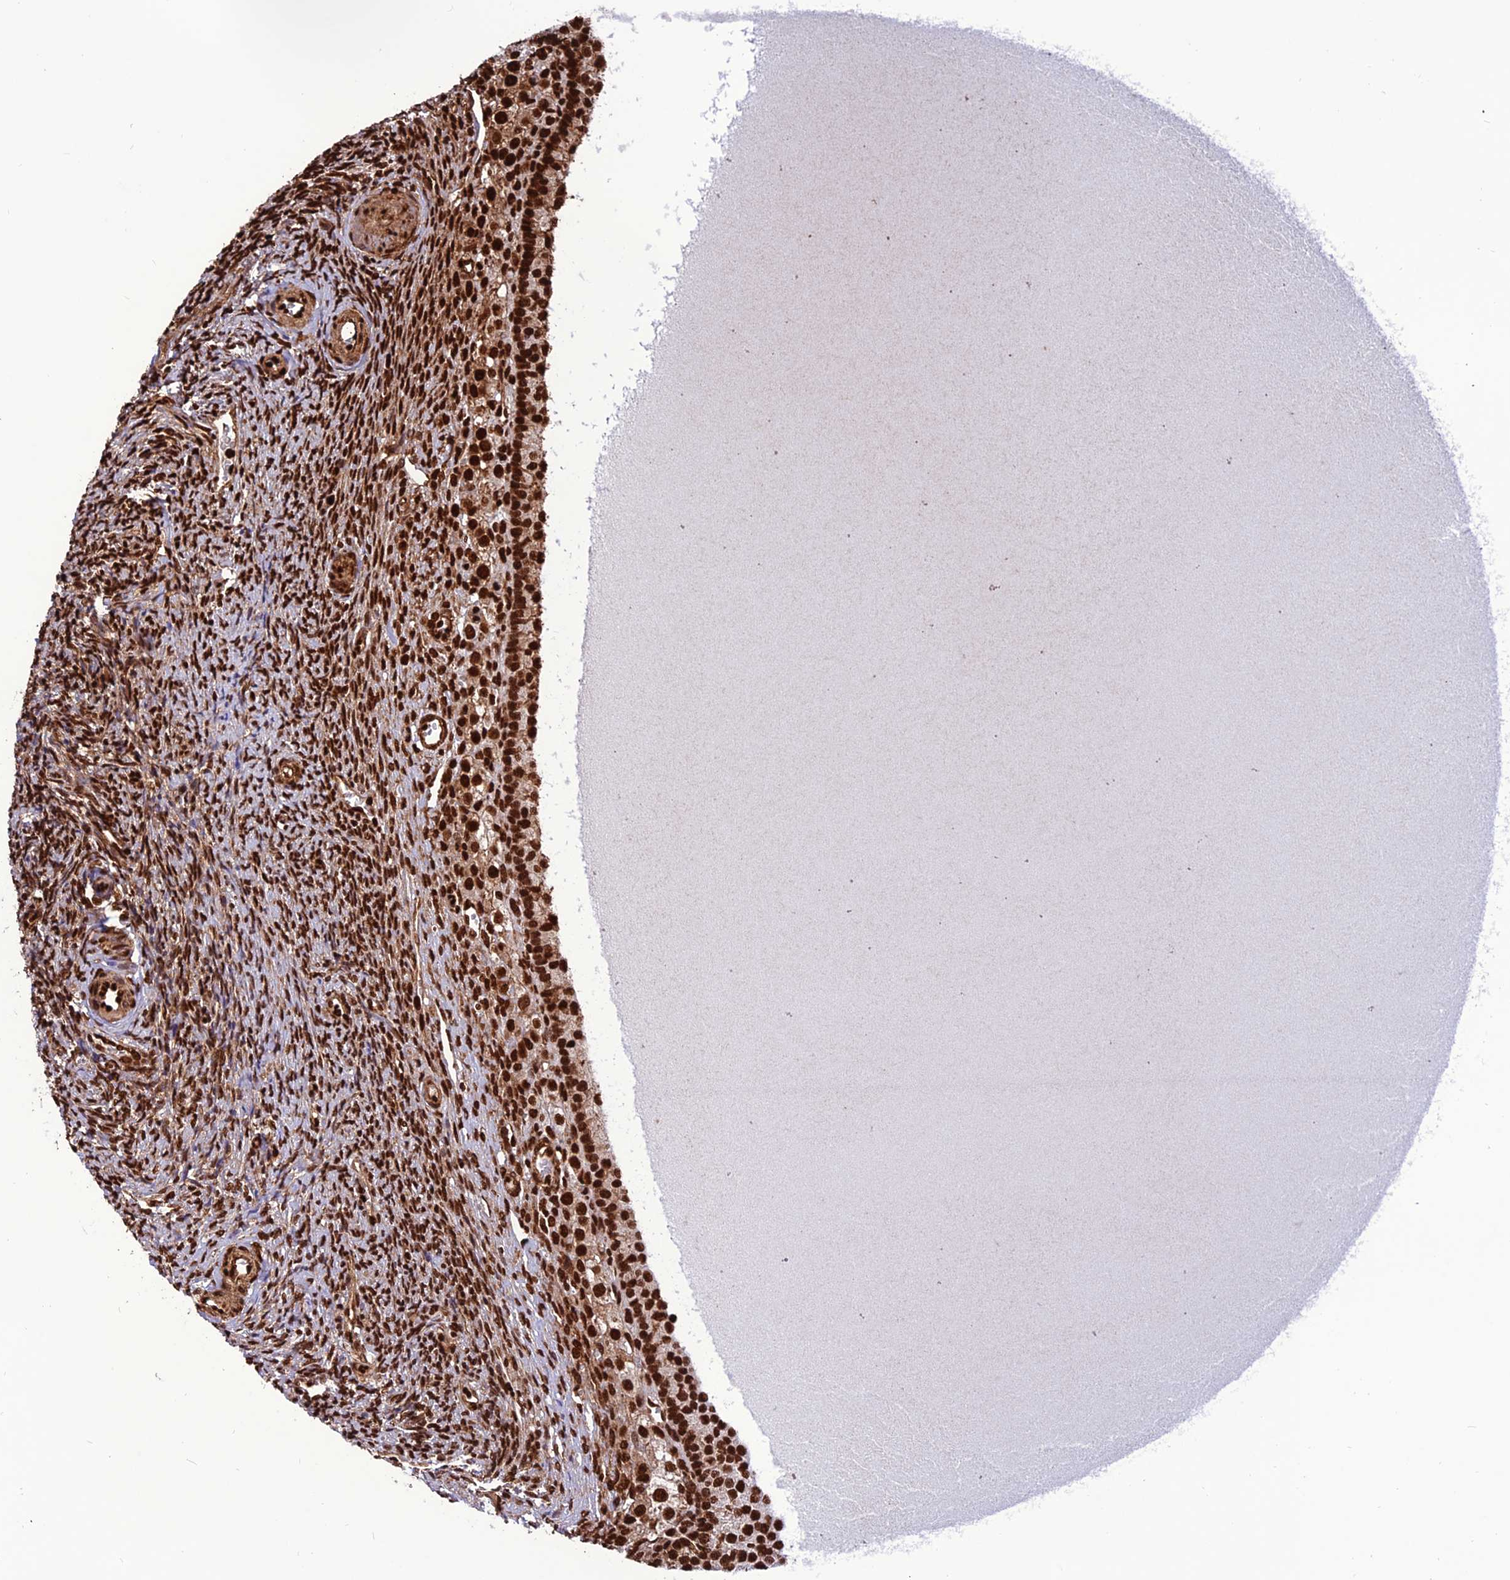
{"staining": {"intensity": "strong", "quantity": ">75%", "location": "nuclear"}, "tissue": "ovary", "cell_type": "Follicle cells", "image_type": "normal", "snomed": [{"axis": "morphology", "description": "Normal tissue, NOS"}, {"axis": "topography", "description": "Ovary"}], "caption": "DAB immunohistochemical staining of benign human ovary shows strong nuclear protein staining in approximately >75% of follicle cells.", "gene": "INO80E", "patient": {"sex": "female", "age": 41}}